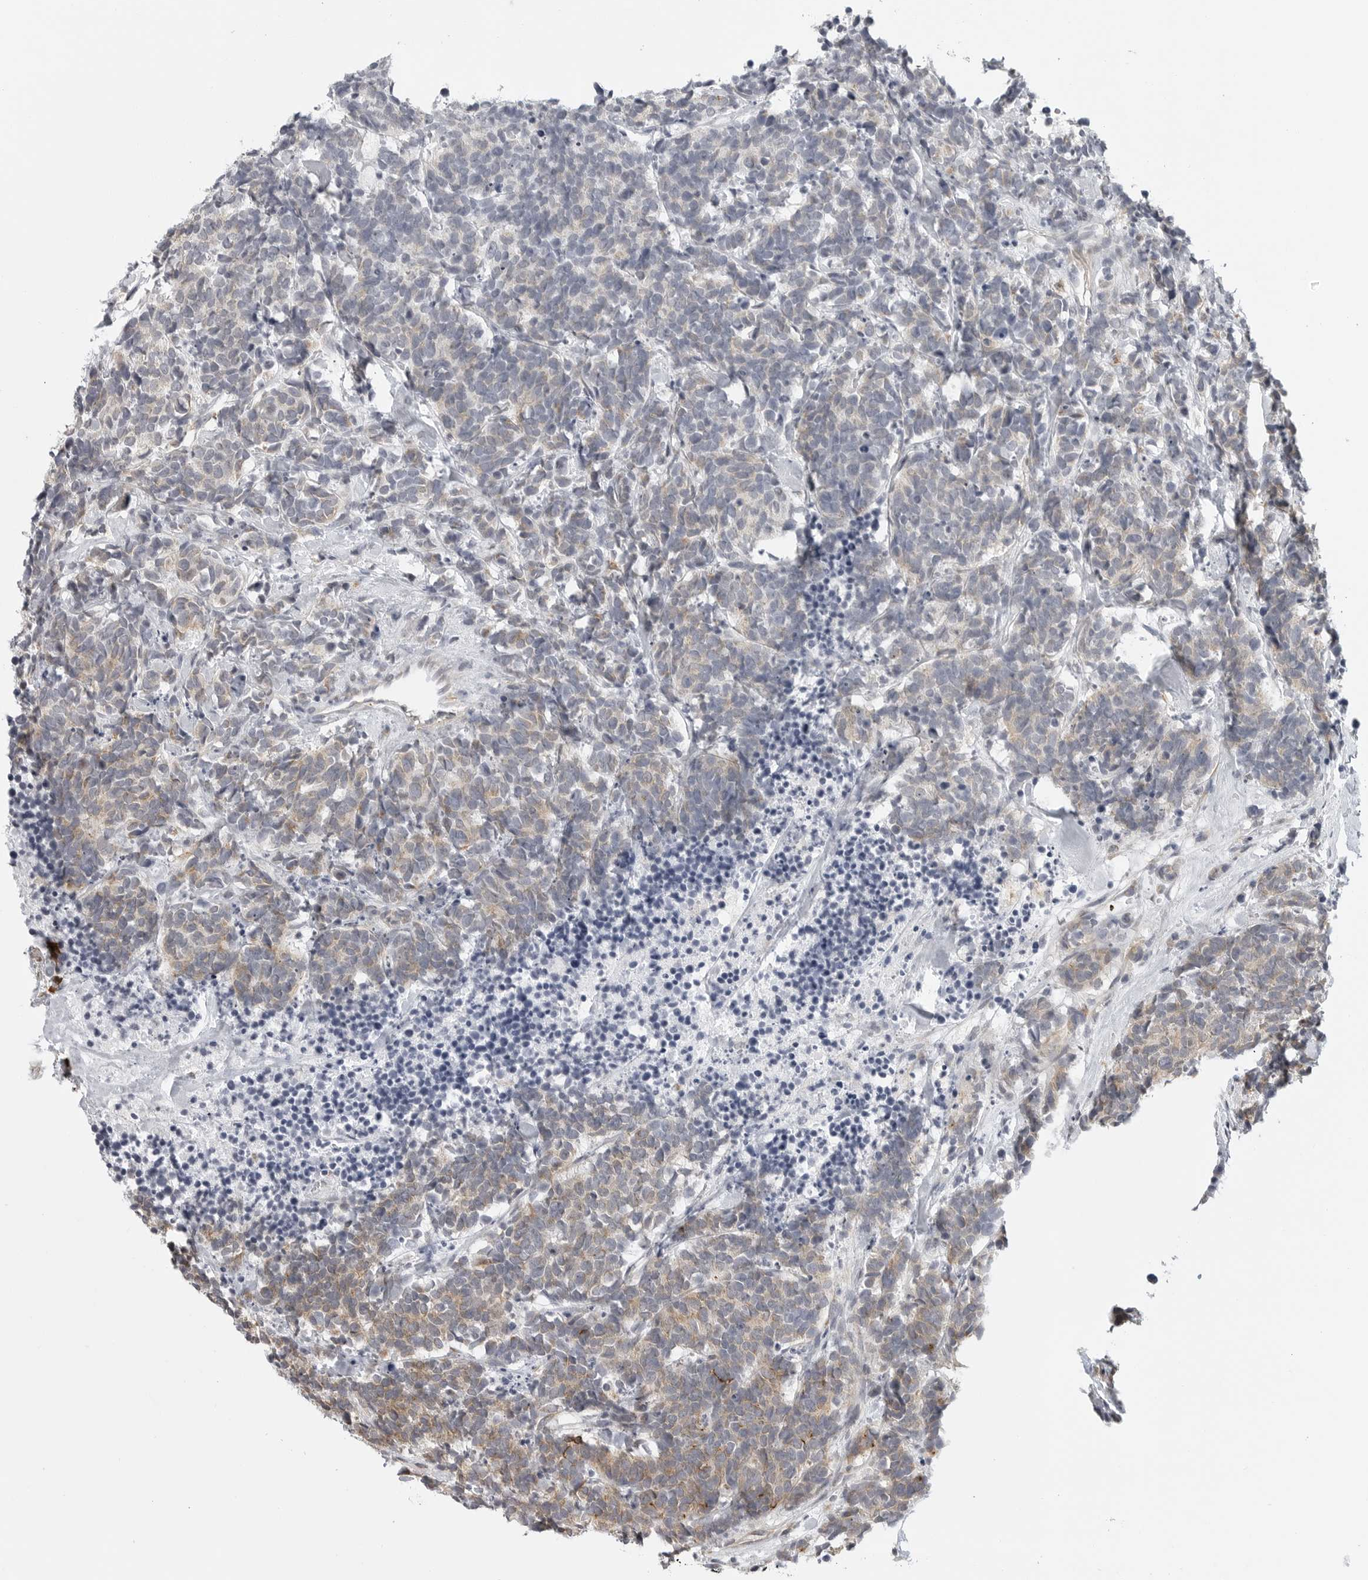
{"staining": {"intensity": "weak", "quantity": "25%-75%", "location": "cytoplasmic/membranous"}, "tissue": "carcinoid", "cell_type": "Tumor cells", "image_type": "cancer", "snomed": [{"axis": "morphology", "description": "Carcinoma, NOS"}, {"axis": "morphology", "description": "Carcinoid, malignant, NOS"}, {"axis": "topography", "description": "Urinary bladder"}], "caption": "A photomicrograph showing weak cytoplasmic/membranous positivity in about 25%-75% of tumor cells in malignant carcinoid, as visualized by brown immunohistochemical staining.", "gene": "MAP7D1", "patient": {"sex": "male", "age": 57}}